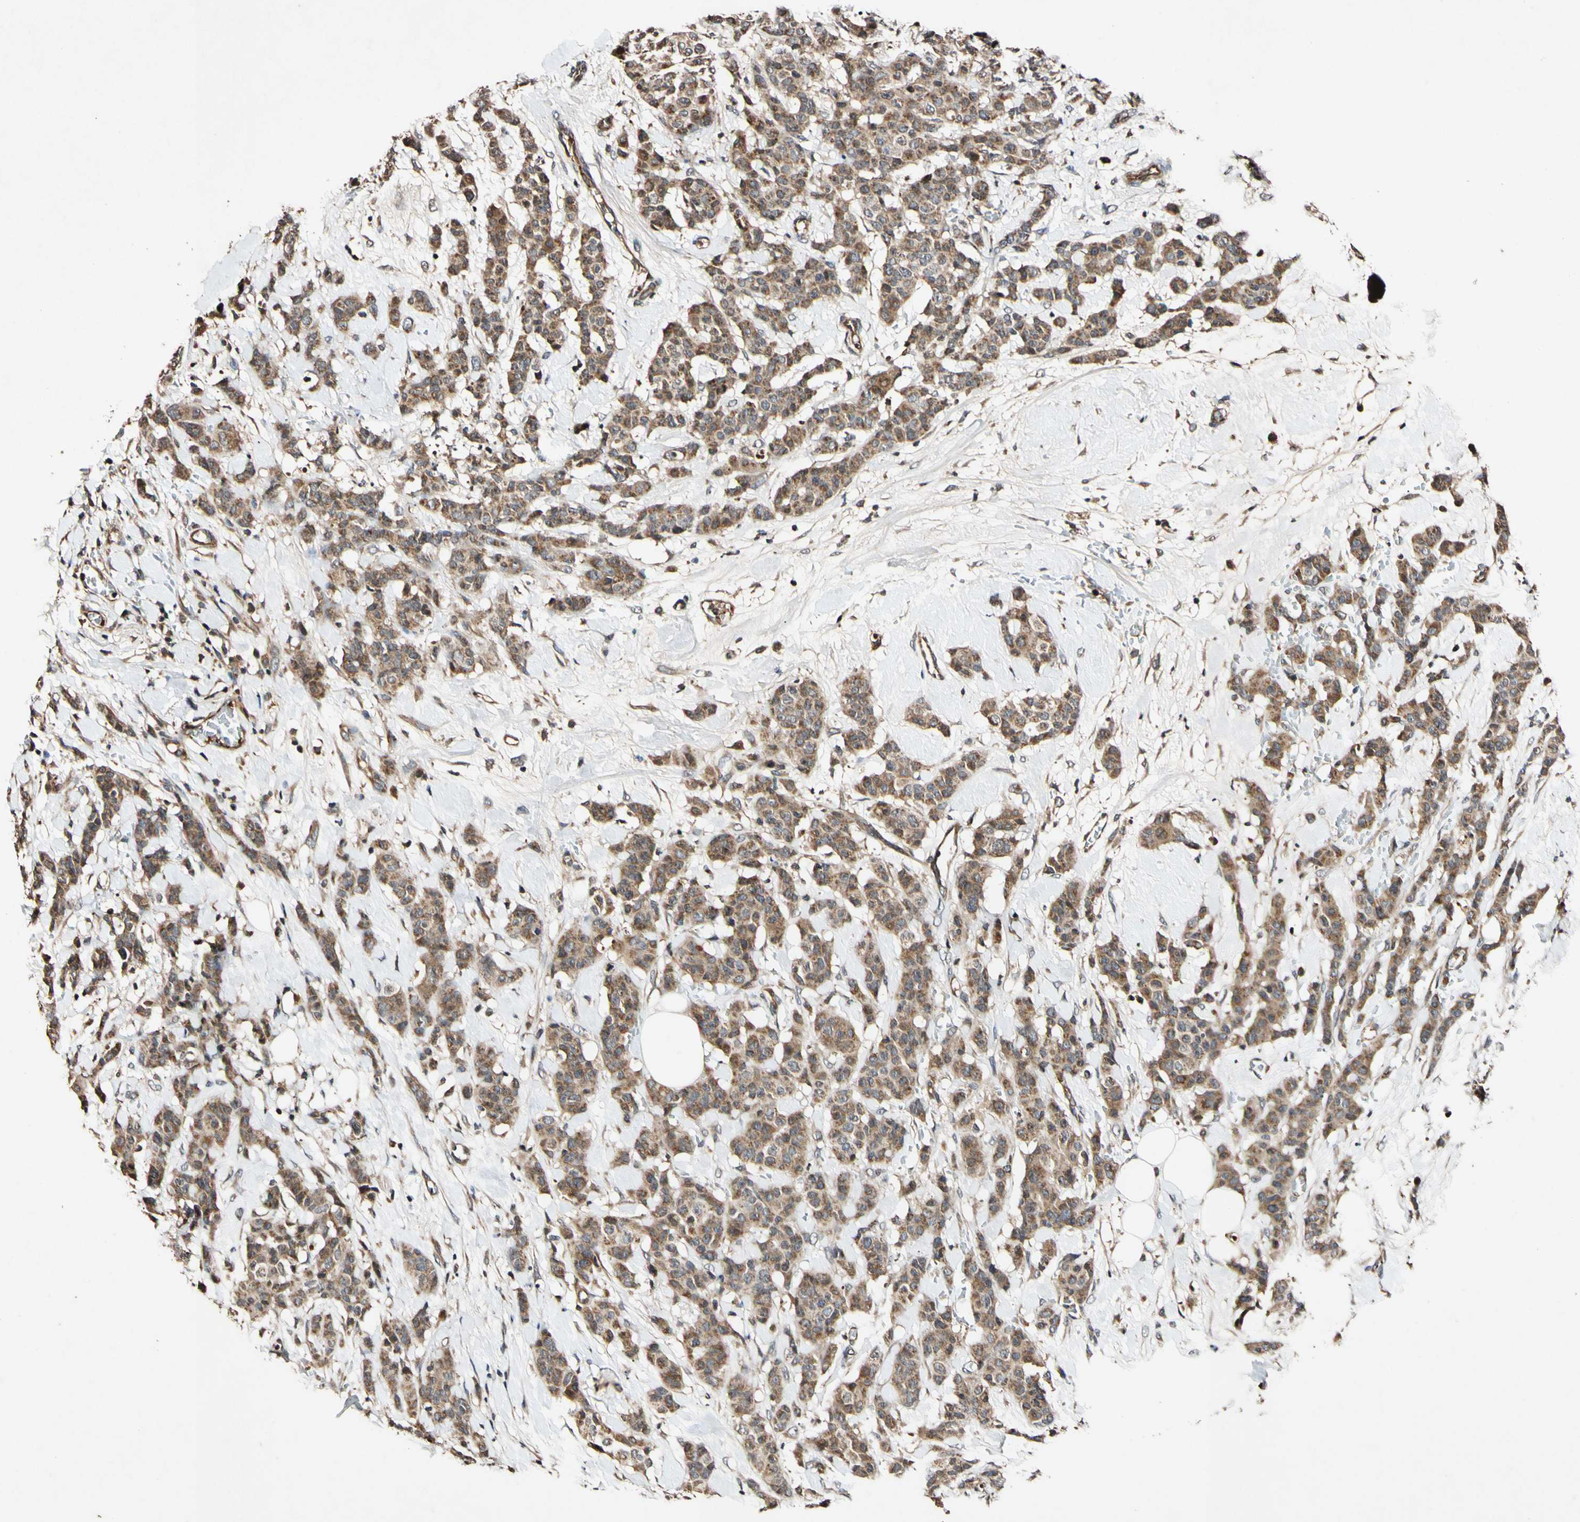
{"staining": {"intensity": "moderate", "quantity": ">75%", "location": "cytoplasmic/membranous"}, "tissue": "breast cancer", "cell_type": "Tumor cells", "image_type": "cancer", "snomed": [{"axis": "morphology", "description": "Normal tissue, NOS"}, {"axis": "morphology", "description": "Duct carcinoma"}, {"axis": "topography", "description": "Breast"}], "caption": "Brown immunohistochemical staining in human breast cancer (infiltrating ductal carcinoma) reveals moderate cytoplasmic/membranous staining in about >75% of tumor cells.", "gene": "PLAT", "patient": {"sex": "female", "age": 40}}